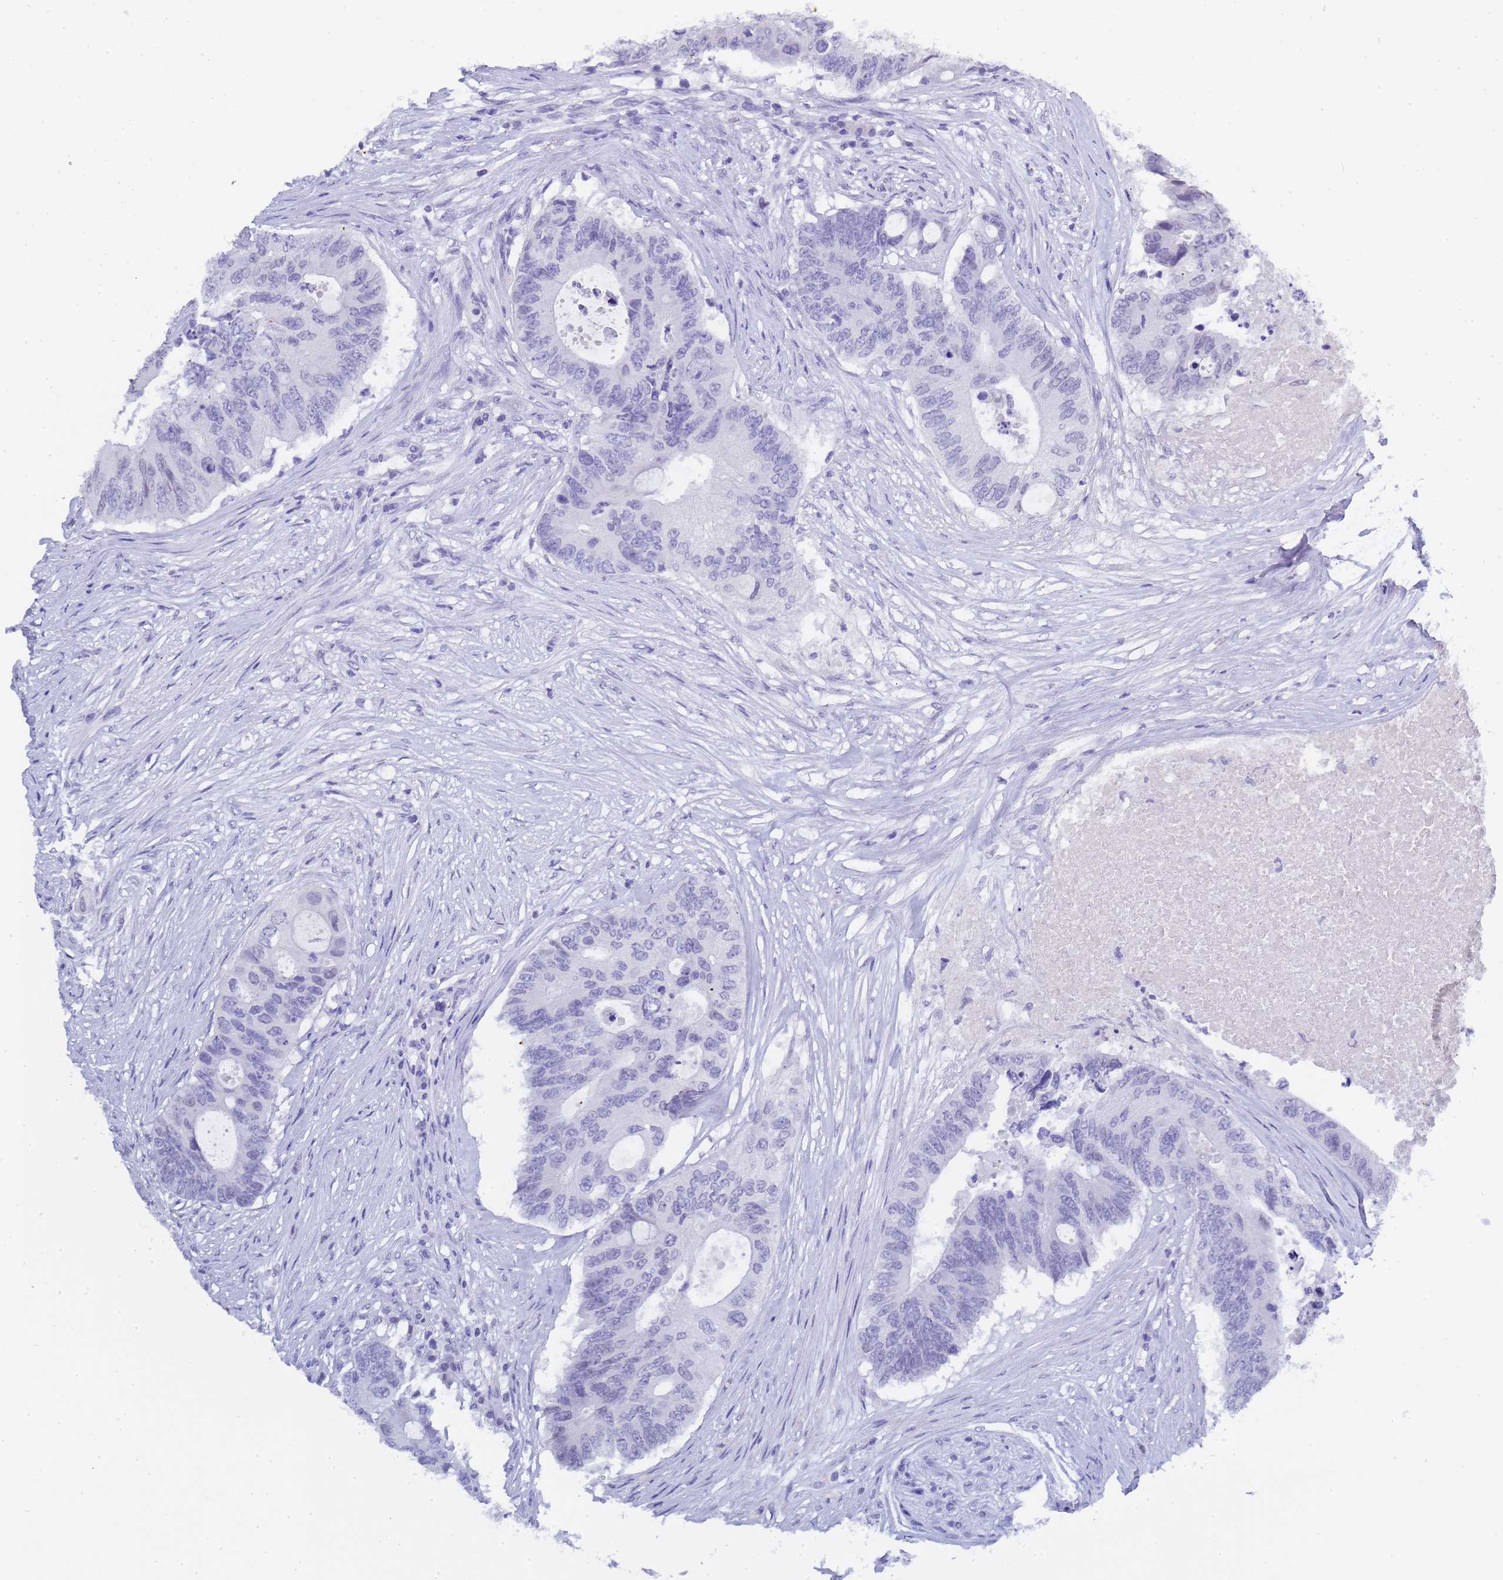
{"staining": {"intensity": "negative", "quantity": "none", "location": "none"}, "tissue": "colorectal cancer", "cell_type": "Tumor cells", "image_type": "cancer", "snomed": [{"axis": "morphology", "description": "Adenocarcinoma, NOS"}, {"axis": "topography", "description": "Colon"}], "caption": "This is an IHC photomicrograph of colorectal adenocarcinoma. There is no staining in tumor cells.", "gene": "CTRC", "patient": {"sex": "male", "age": 71}}